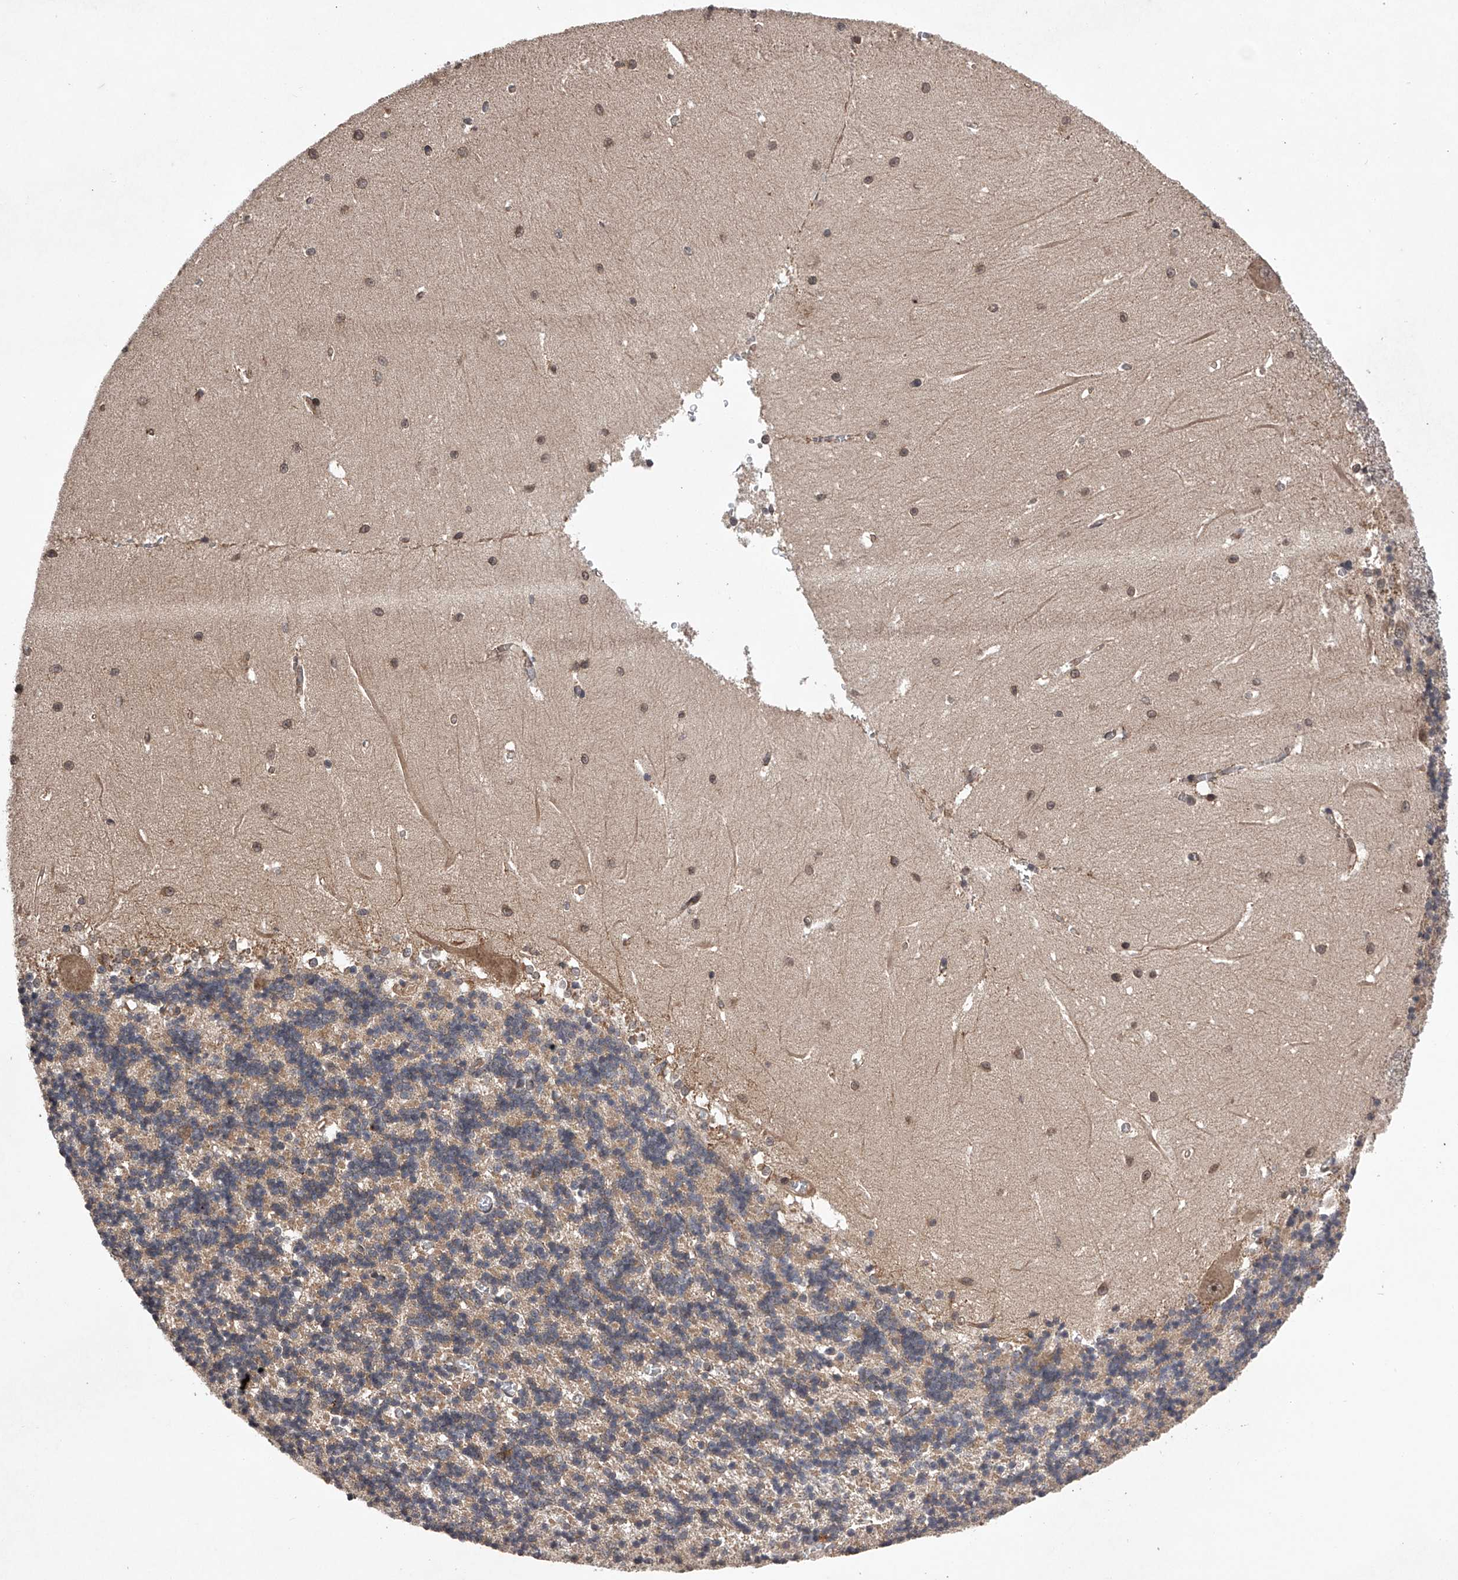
{"staining": {"intensity": "weak", "quantity": ">75%", "location": "cytoplasmic/membranous"}, "tissue": "cerebellum", "cell_type": "Cells in granular layer", "image_type": "normal", "snomed": [{"axis": "morphology", "description": "Normal tissue, NOS"}, {"axis": "topography", "description": "Cerebellum"}], "caption": "Cells in granular layer reveal low levels of weak cytoplasmic/membranous staining in about >75% of cells in unremarkable cerebellum. The staining was performed using DAB (3,3'-diaminobenzidine), with brown indicating positive protein expression. Nuclei are stained blue with hematoxylin.", "gene": "MAP3K11", "patient": {"sex": "male", "age": 37}}